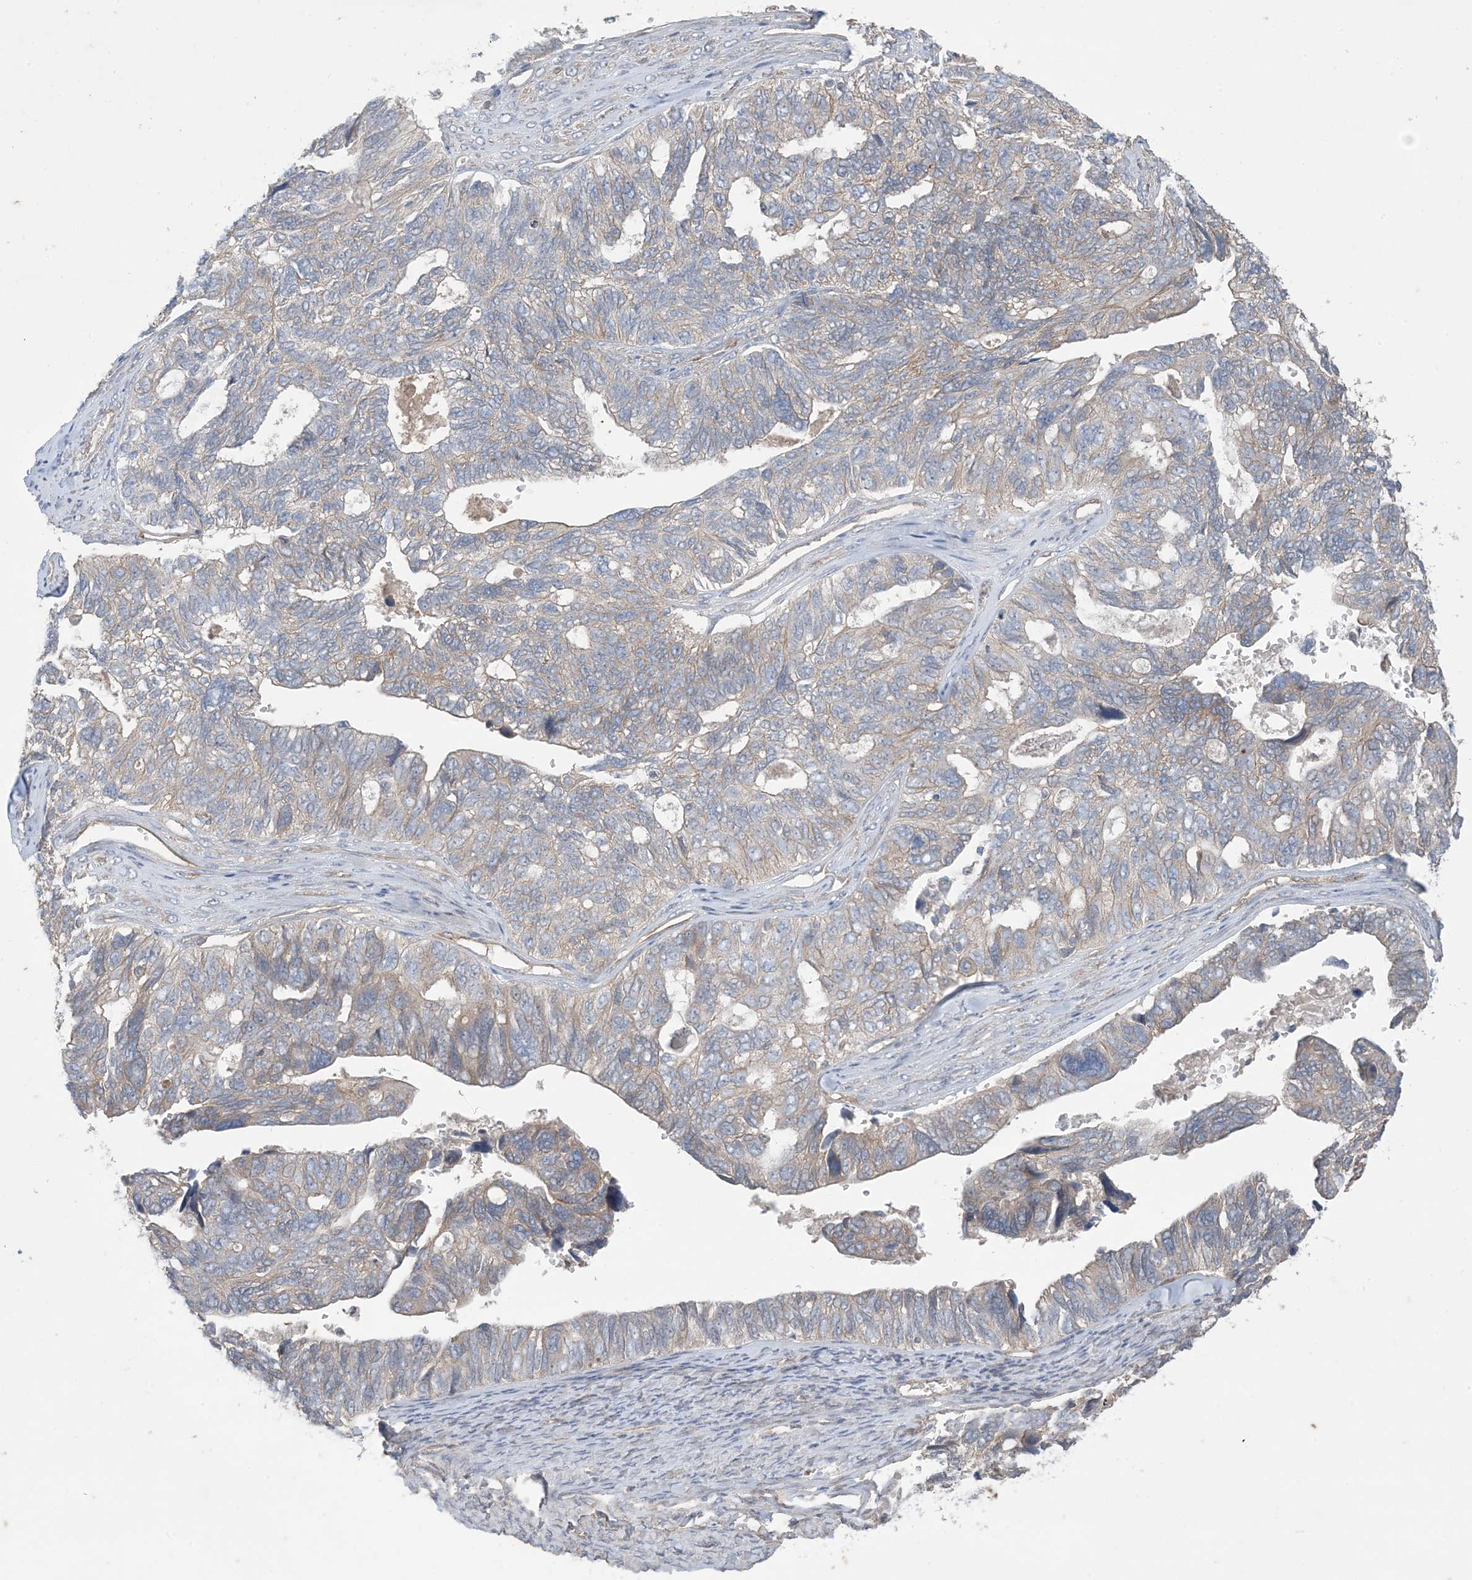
{"staining": {"intensity": "weak", "quantity": "<25%", "location": "cytoplasmic/membranous"}, "tissue": "ovarian cancer", "cell_type": "Tumor cells", "image_type": "cancer", "snomed": [{"axis": "morphology", "description": "Cystadenocarcinoma, serous, NOS"}, {"axis": "topography", "description": "Ovary"}], "caption": "Protein analysis of ovarian cancer (serous cystadenocarcinoma) demonstrates no significant expression in tumor cells.", "gene": "CCNY", "patient": {"sex": "female", "age": 79}}